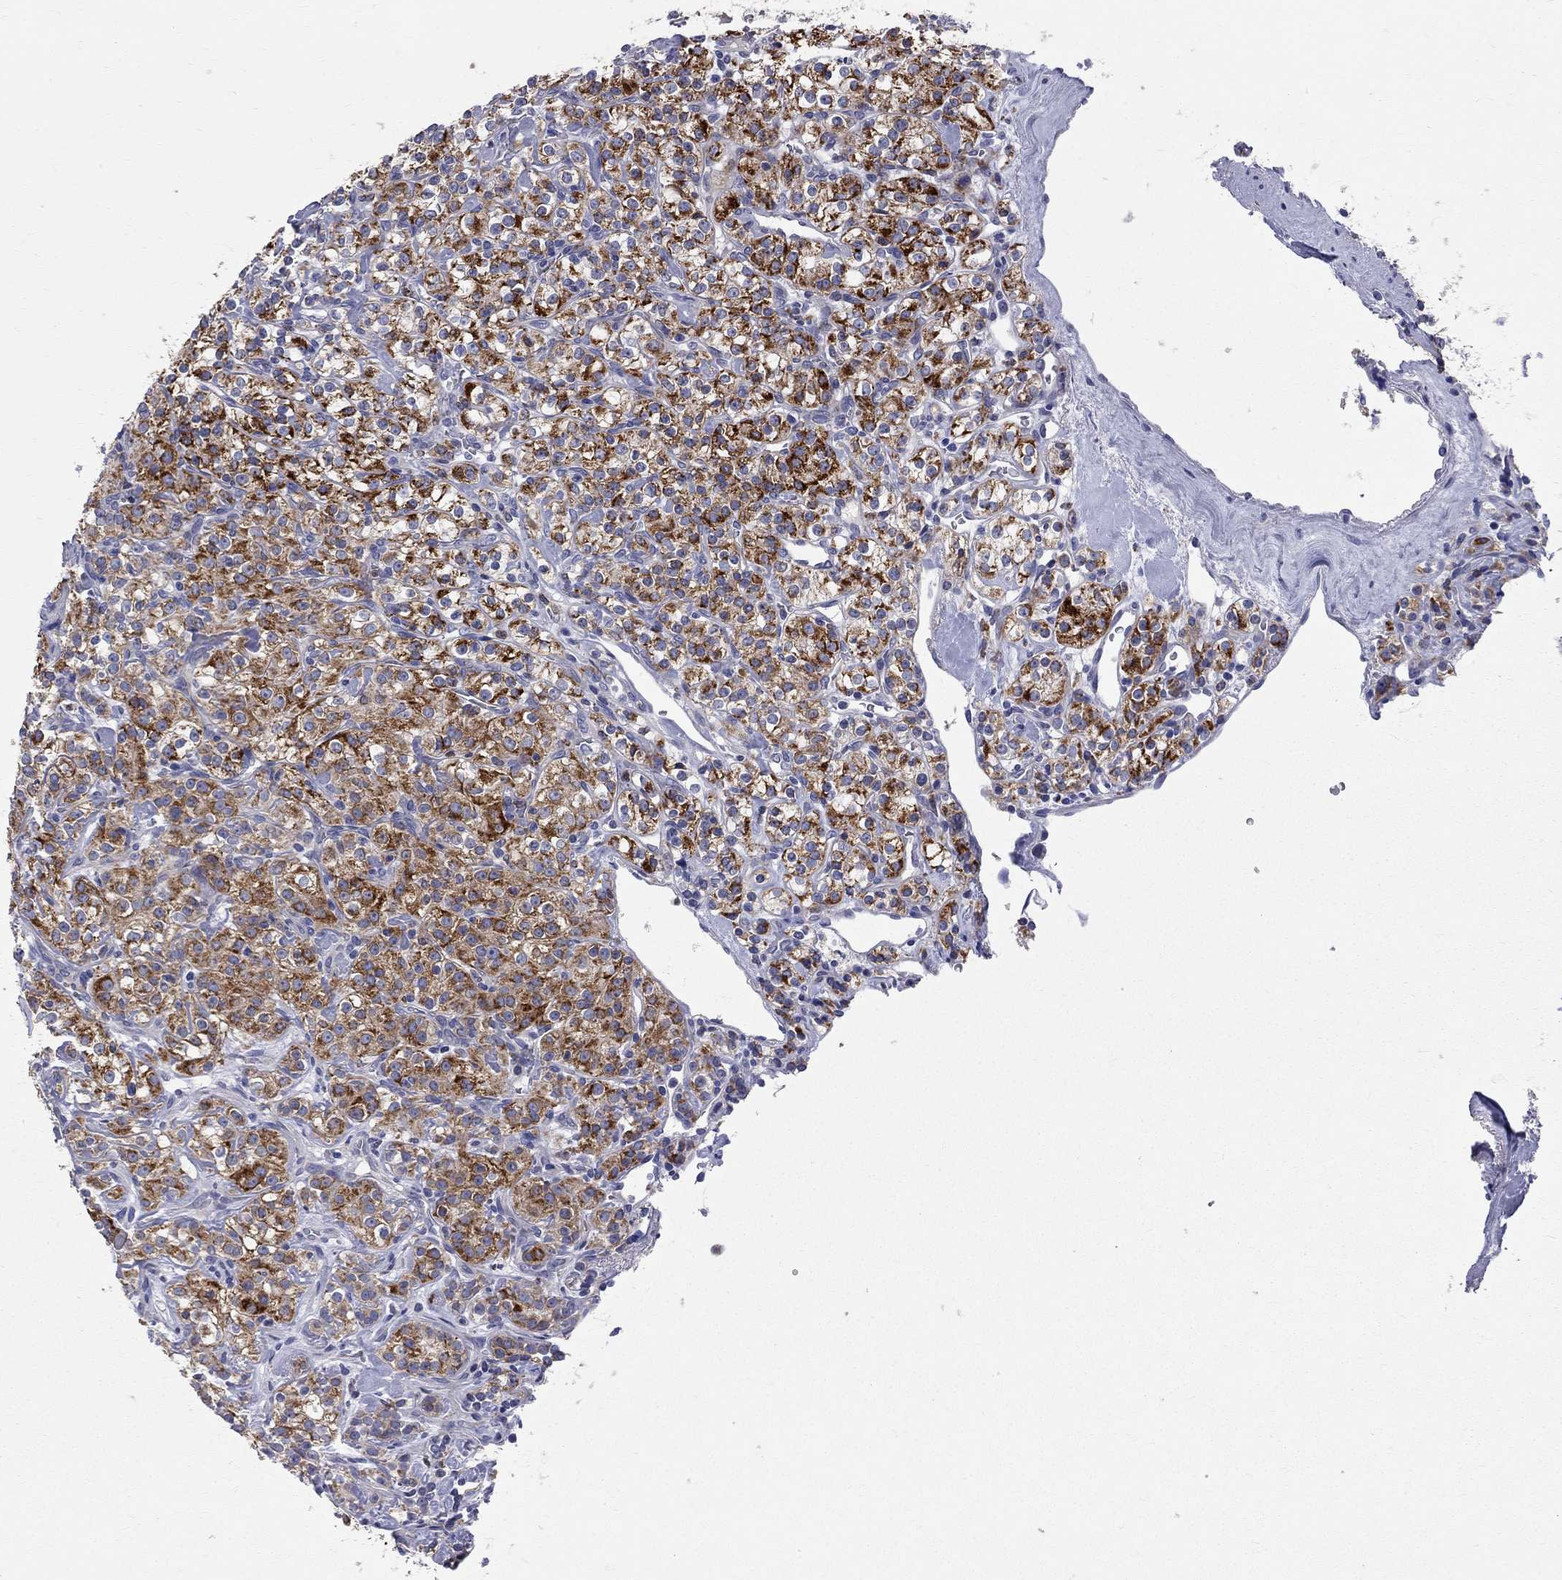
{"staining": {"intensity": "strong", "quantity": ">75%", "location": "cytoplasmic/membranous"}, "tissue": "renal cancer", "cell_type": "Tumor cells", "image_type": "cancer", "snomed": [{"axis": "morphology", "description": "Adenocarcinoma, NOS"}, {"axis": "topography", "description": "Kidney"}], "caption": "The image reveals immunohistochemical staining of renal cancer (adenocarcinoma). There is strong cytoplasmic/membranous staining is seen in approximately >75% of tumor cells. (Stains: DAB (3,3'-diaminobenzidine) in brown, nuclei in blue, Microscopy: brightfield microscopy at high magnification).", "gene": "ACSL1", "patient": {"sex": "male", "age": 77}}